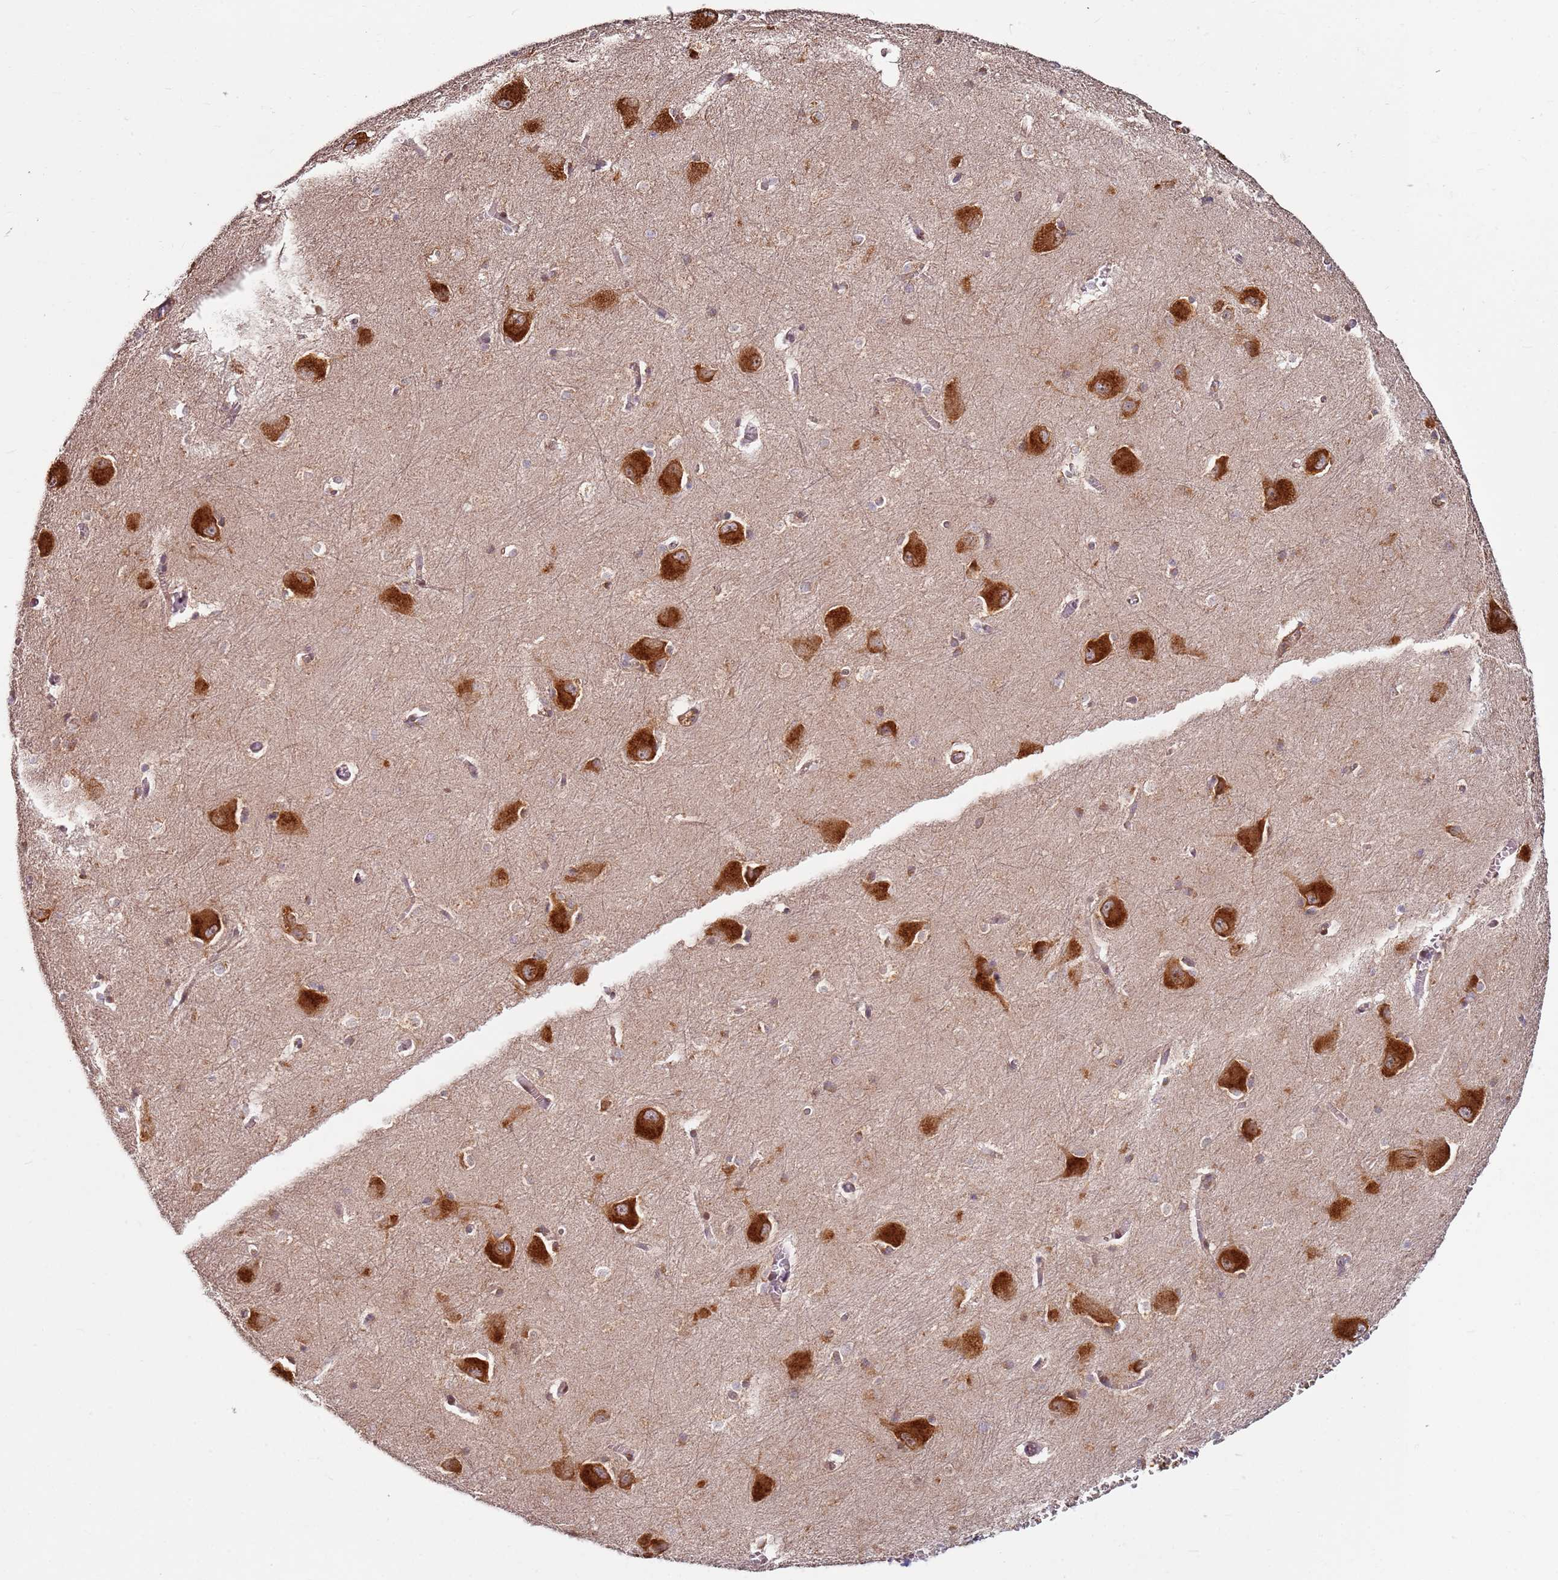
{"staining": {"intensity": "weak", "quantity": "<25%", "location": "cytoplasmic/membranous"}, "tissue": "caudate", "cell_type": "Glial cells", "image_type": "normal", "snomed": [{"axis": "morphology", "description": "Normal tissue, NOS"}, {"axis": "topography", "description": "Lateral ventricle wall"}], "caption": "Immunohistochemistry of normal human caudate displays no staining in glial cells. (DAB (3,3'-diaminobenzidine) immunohistochemistry, high magnification).", "gene": "RPS3A", "patient": {"sex": "male", "age": 37}}